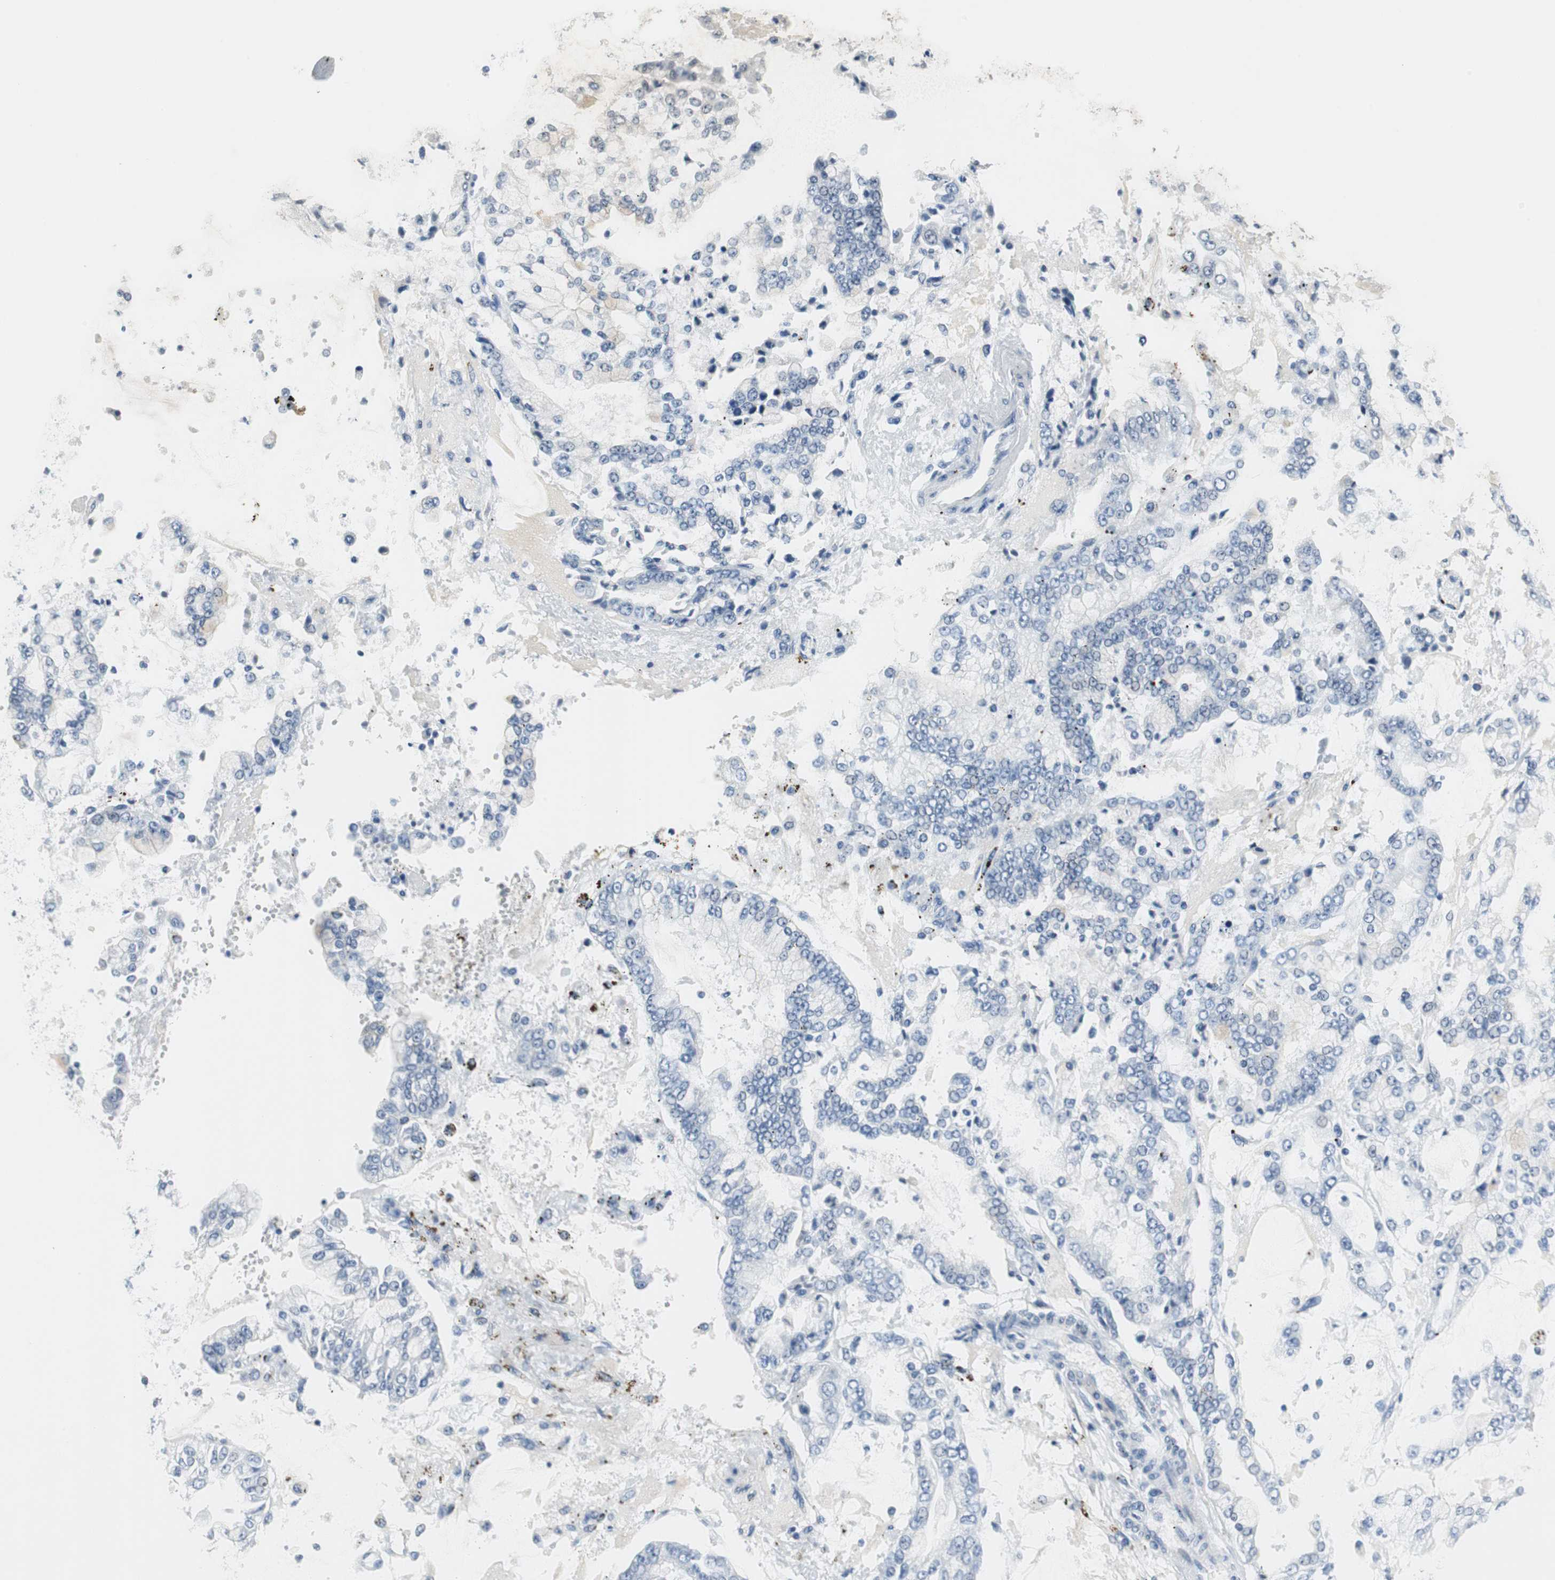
{"staining": {"intensity": "negative", "quantity": "none", "location": "none"}, "tissue": "stomach cancer", "cell_type": "Tumor cells", "image_type": "cancer", "snomed": [{"axis": "morphology", "description": "Adenocarcinoma, NOS"}, {"axis": "topography", "description": "Stomach"}], "caption": "IHC of stomach adenocarcinoma reveals no expression in tumor cells.", "gene": "PLAA", "patient": {"sex": "male", "age": 76}}